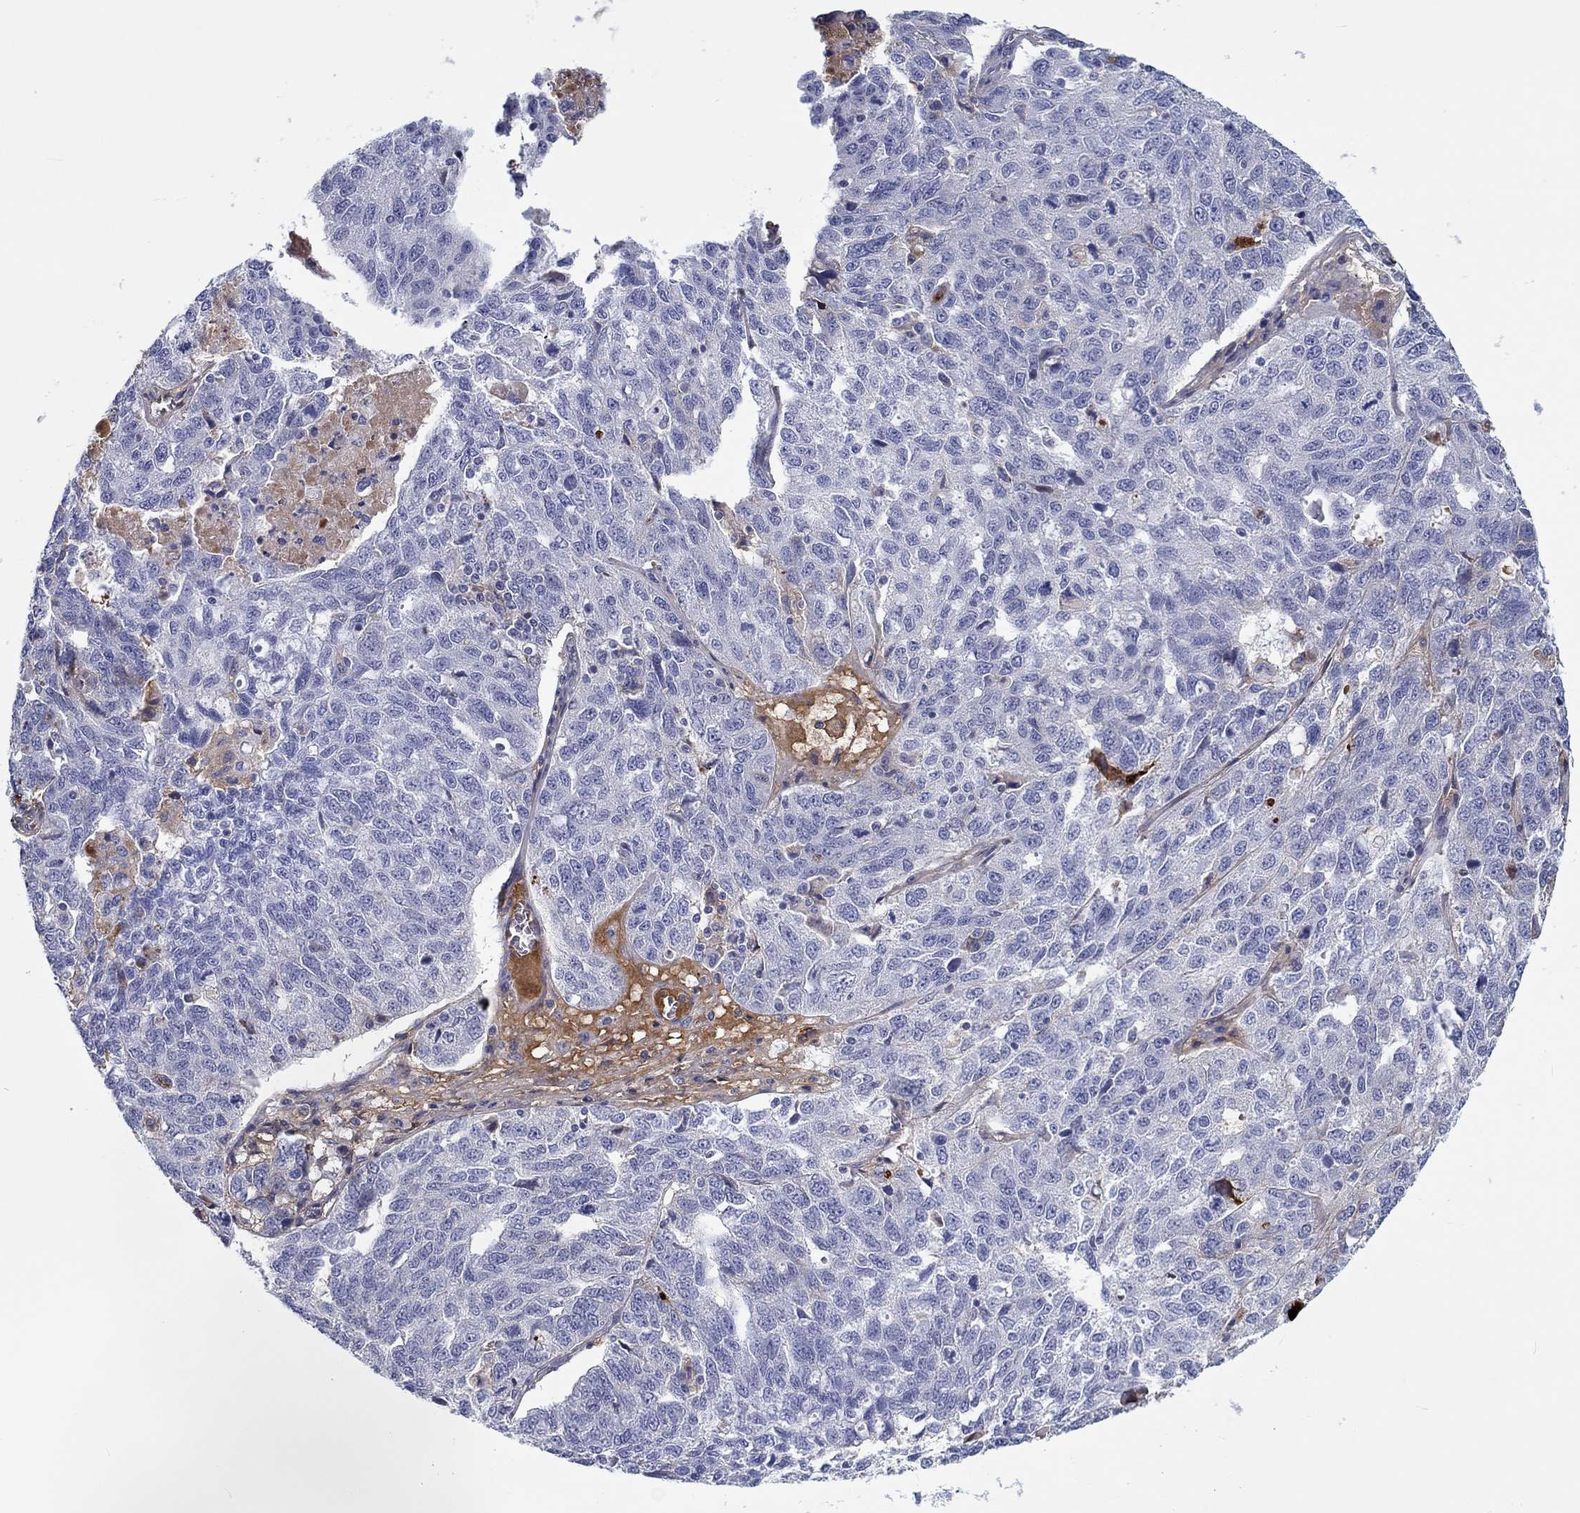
{"staining": {"intensity": "negative", "quantity": "none", "location": "none"}, "tissue": "ovarian cancer", "cell_type": "Tumor cells", "image_type": "cancer", "snomed": [{"axis": "morphology", "description": "Cystadenocarcinoma, serous, NOS"}, {"axis": "topography", "description": "Ovary"}], "caption": "Immunohistochemistry (IHC) photomicrograph of neoplastic tissue: human ovarian cancer stained with DAB (3,3'-diaminobenzidine) demonstrates no significant protein positivity in tumor cells. (DAB immunohistochemistry (IHC), high magnification).", "gene": "TGFBI", "patient": {"sex": "female", "age": 71}}